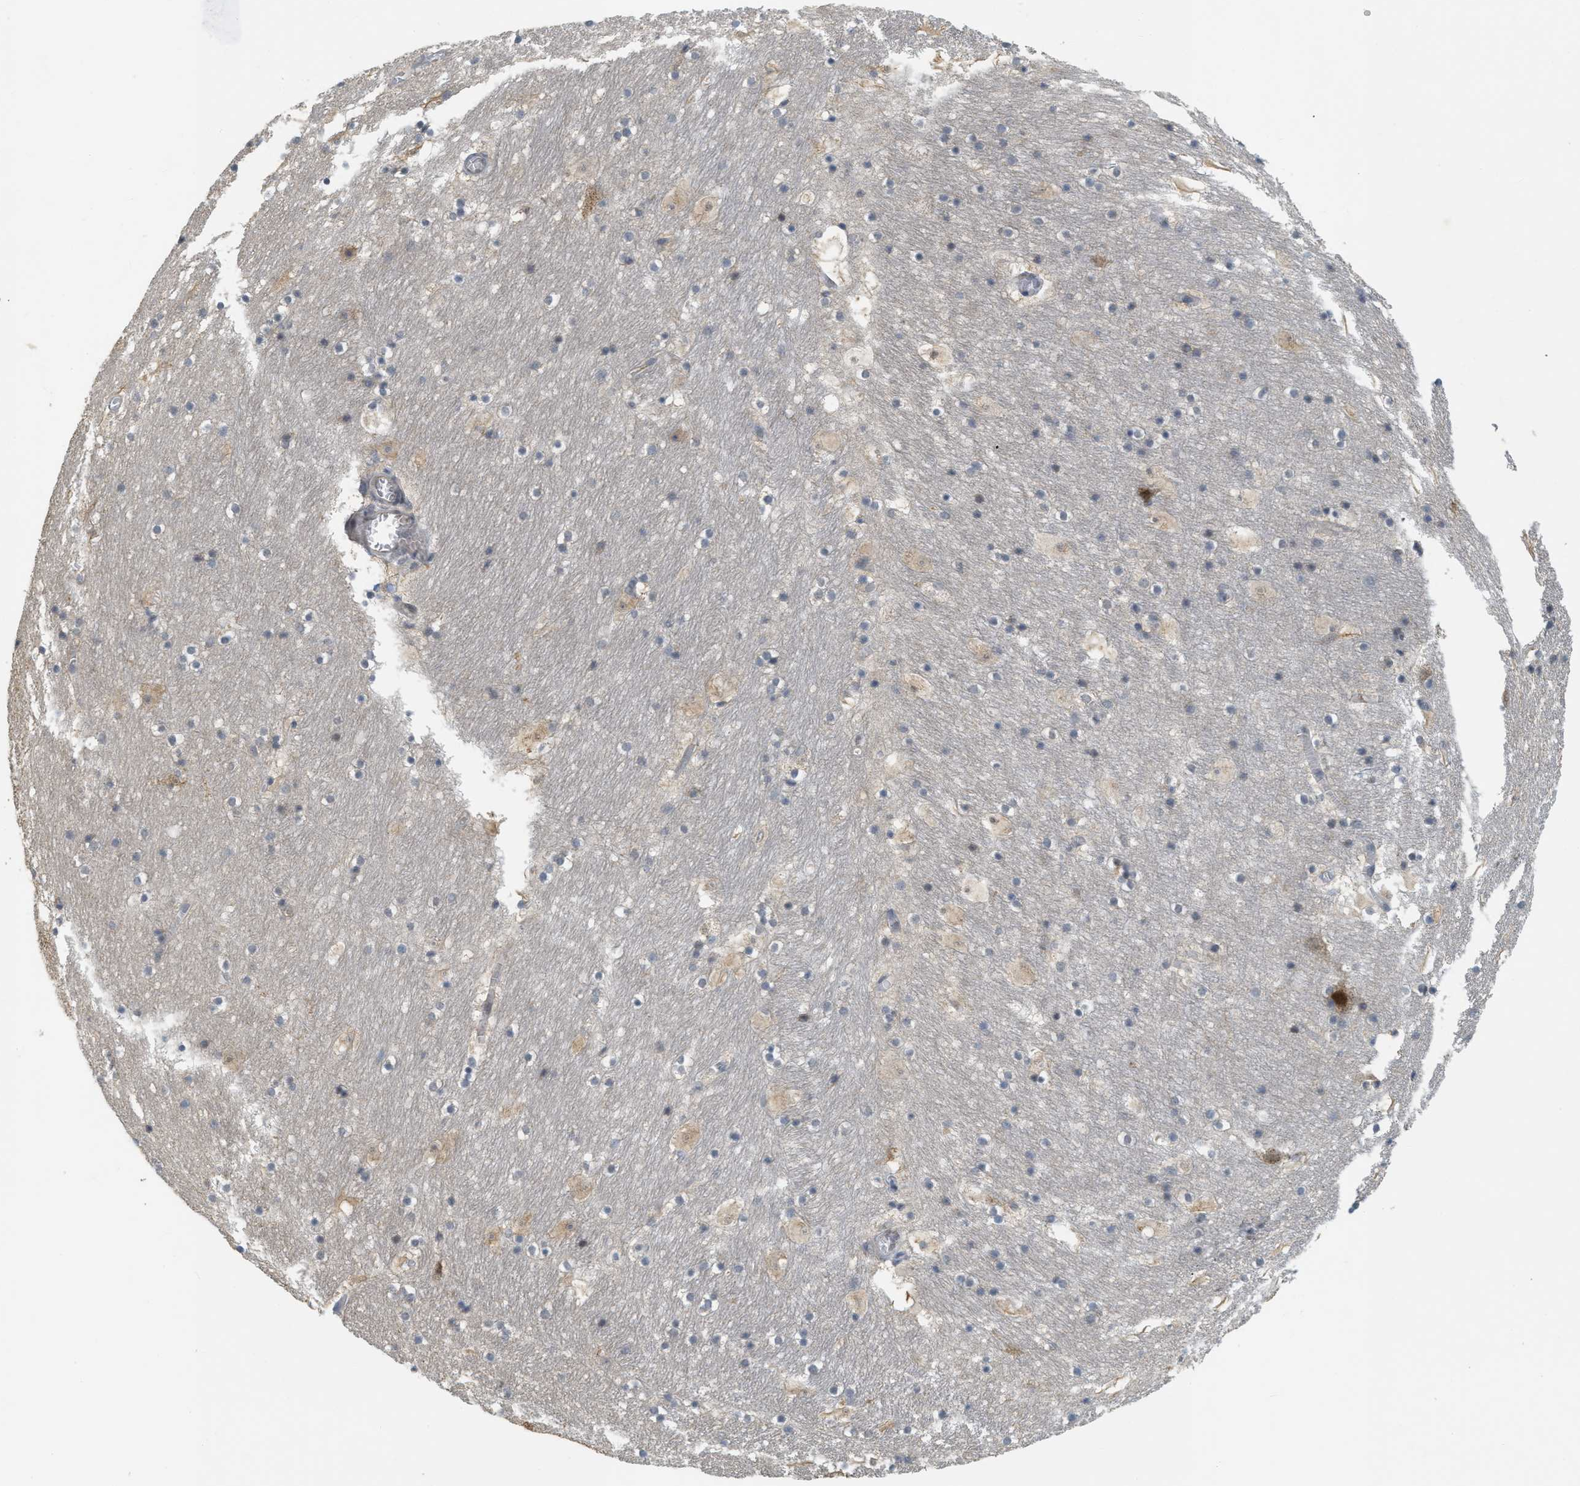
{"staining": {"intensity": "negative", "quantity": "none", "location": "none"}, "tissue": "hippocampus", "cell_type": "Glial cells", "image_type": "normal", "snomed": [{"axis": "morphology", "description": "Normal tissue, NOS"}, {"axis": "topography", "description": "Hippocampus"}], "caption": "High power microscopy histopathology image of an IHC histopathology image of normal hippocampus, revealing no significant positivity in glial cells.", "gene": "PRKD1", "patient": {"sex": "male", "age": 45}}